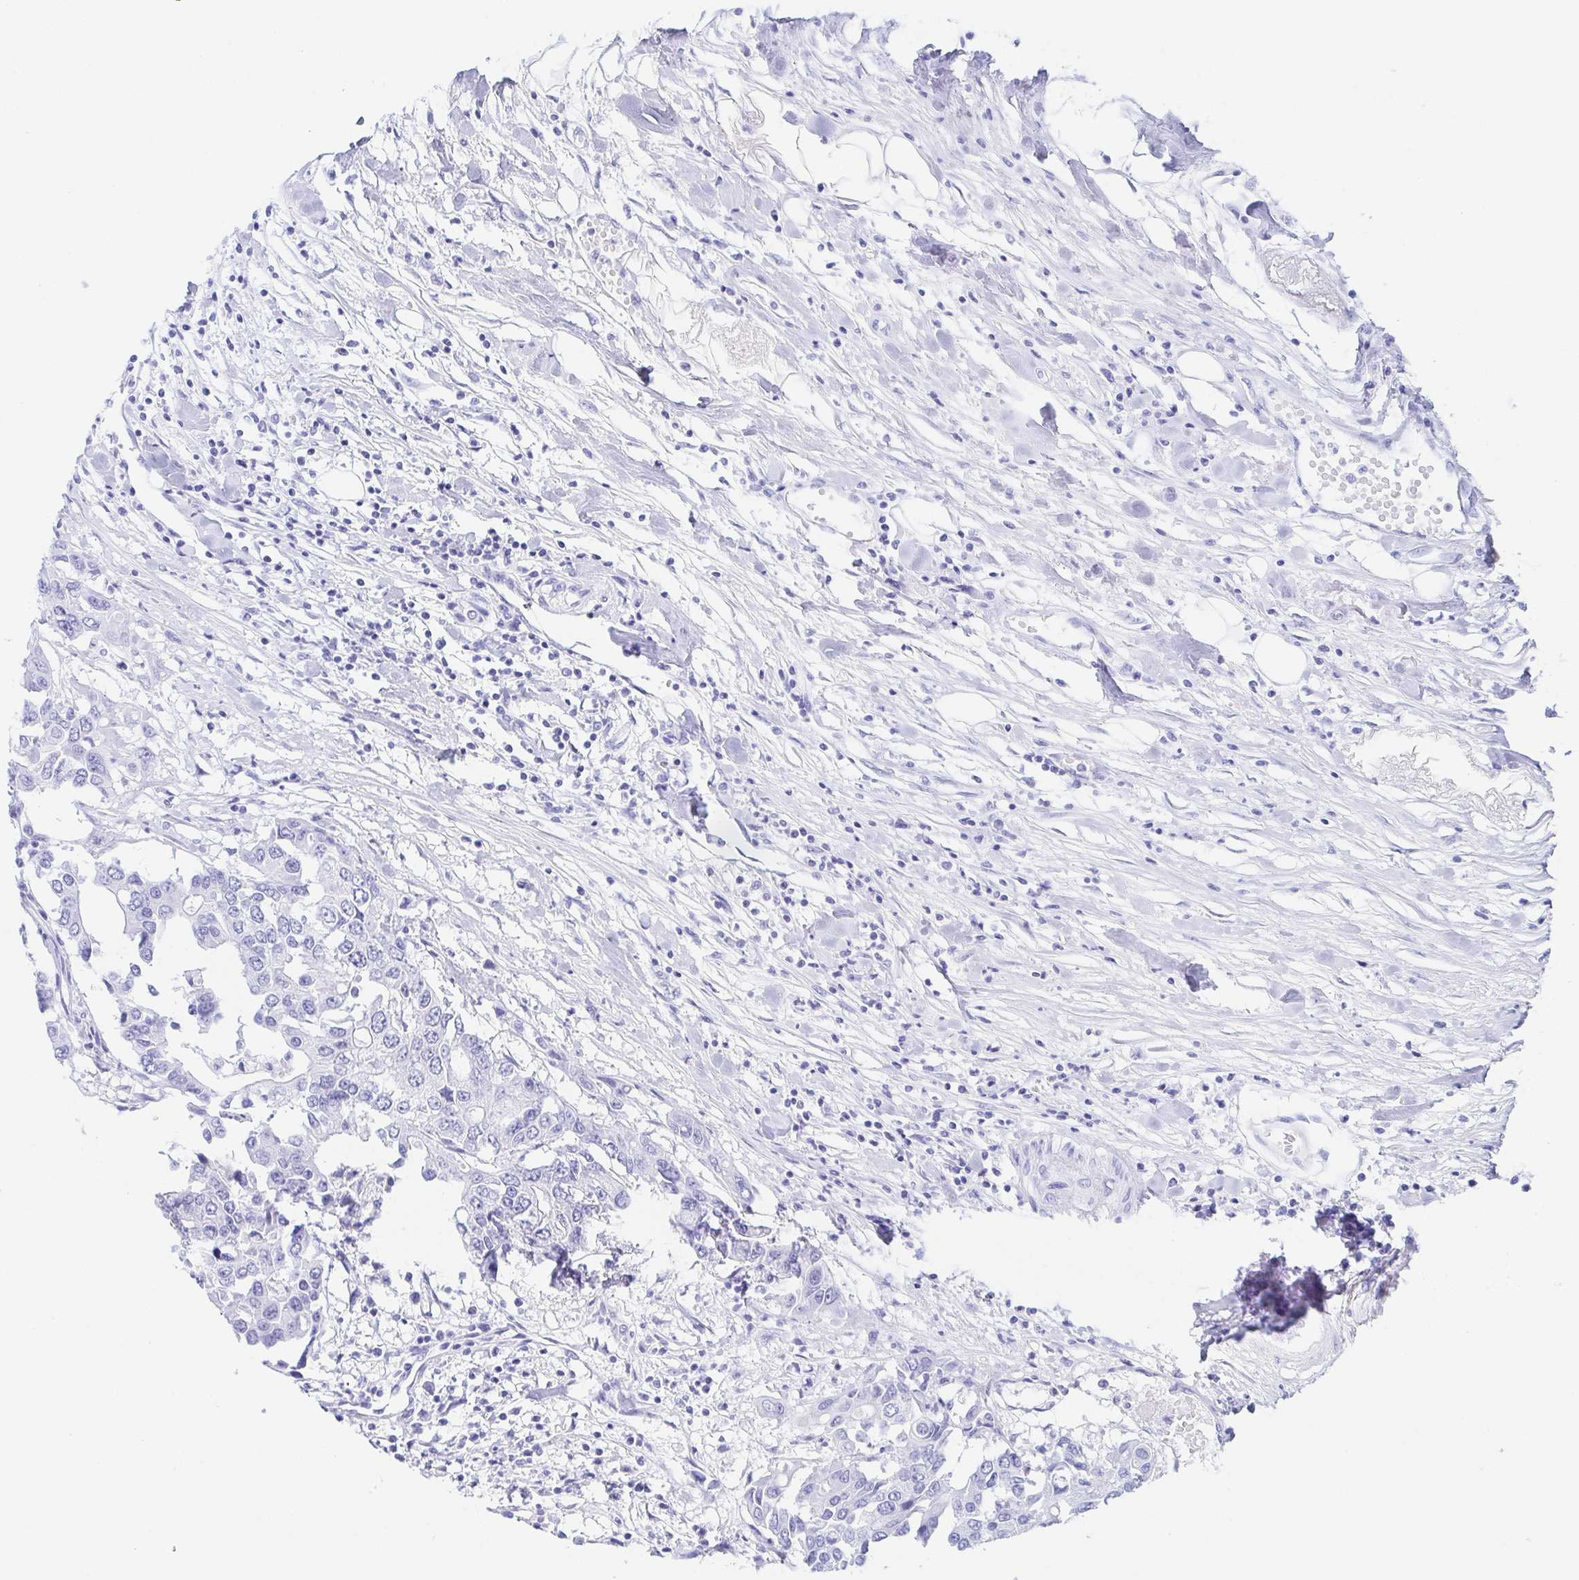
{"staining": {"intensity": "negative", "quantity": "none", "location": "none"}, "tissue": "colorectal cancer", "cell_type": "Tumor cells", "image_type": "cancer", "snomed": [{"axis": "morphology", "description": "Adenocarcinoma, NOS"}, {"axis": "topography", "description": "Colon"}], "caption": "An image of human colorectal cancer is negative for staining in tumor cells. (Stains: DAB (3,3'-diaminobenzidine) IHC with hematoxylin counter stain, Microscopy: brightfield microscopy at high magnification).", "gene": "HTR2A", "patient": {"sex": "male", "age": 77}}